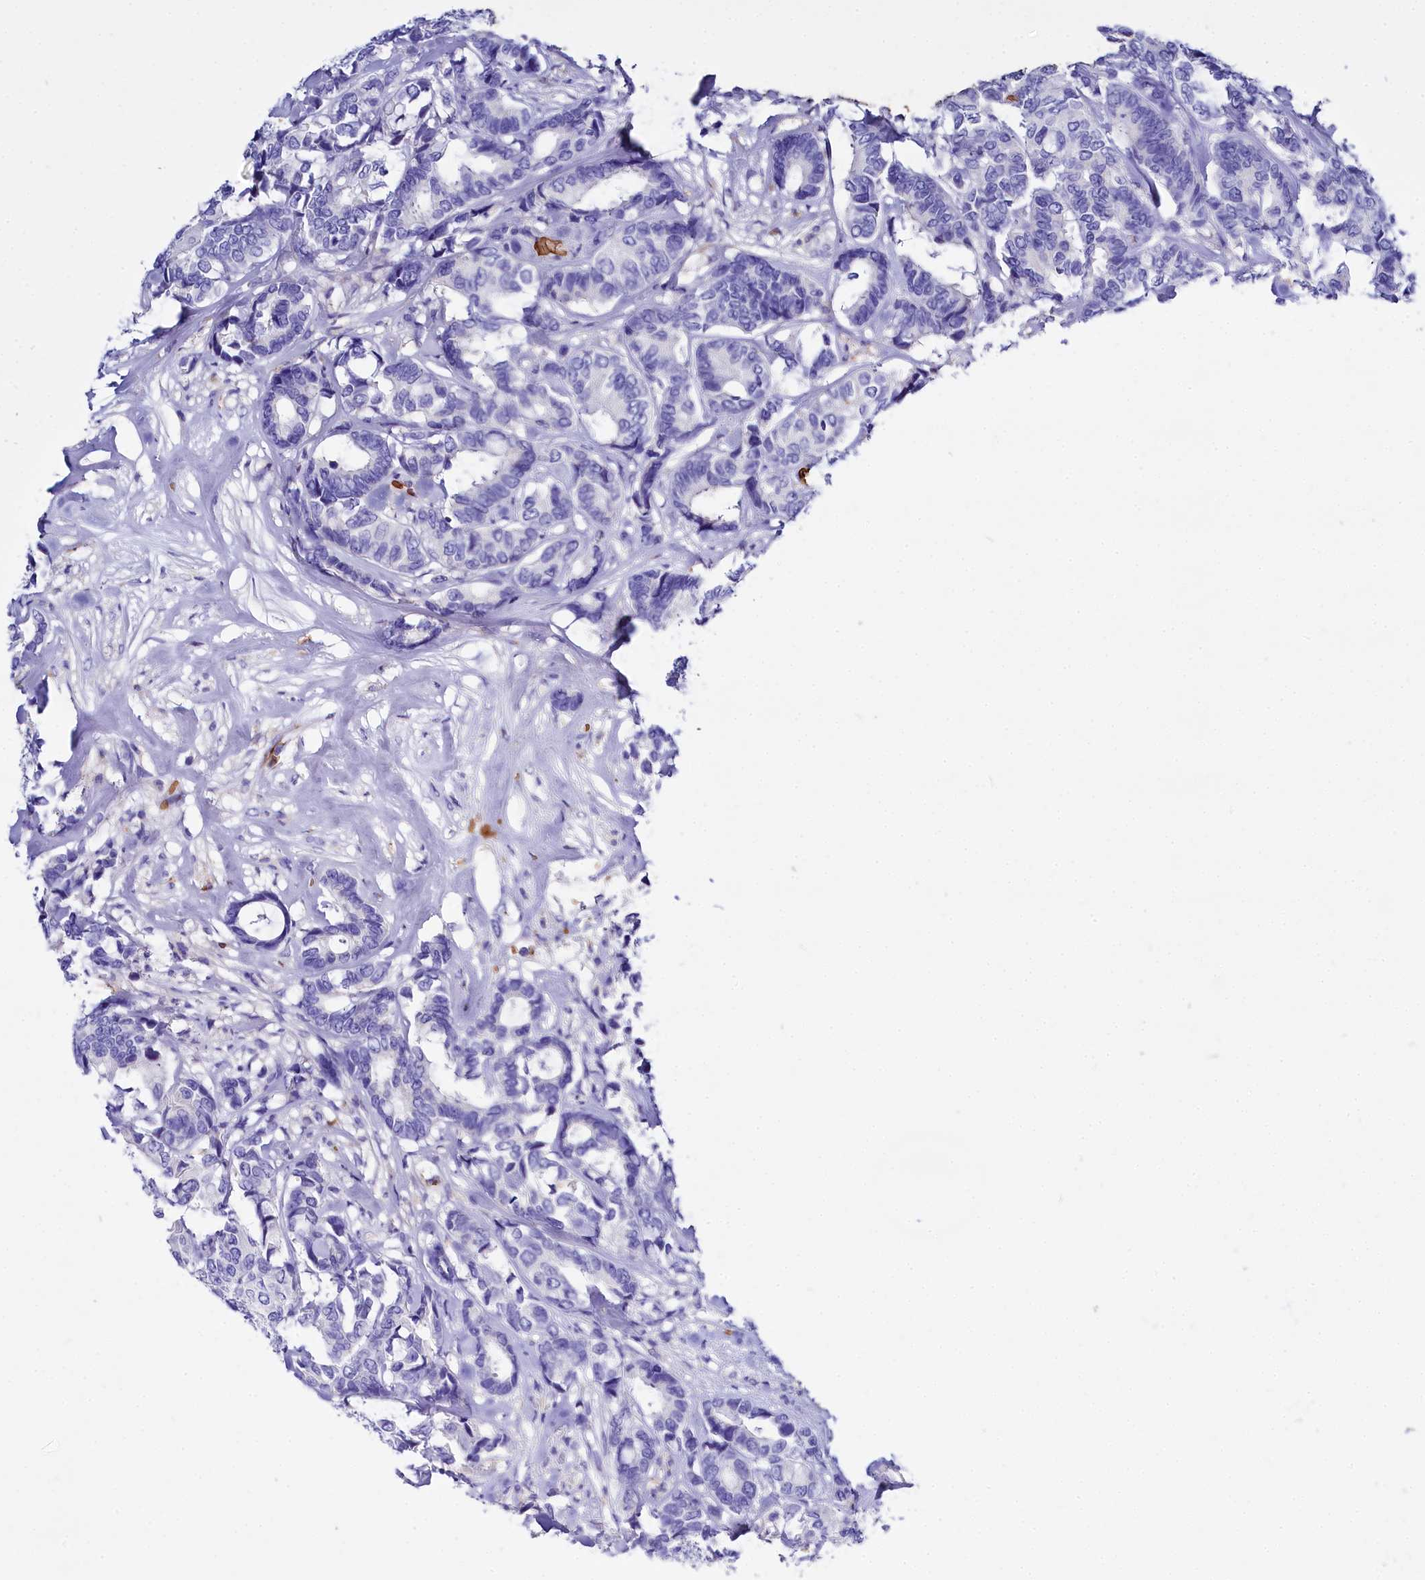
{"staining": {"intensity": "negative", "quantity": "none", "location": "none"}, "tissue": "breast cancer", "cell_type": "Tumor cells", "image_type": "cancer", "snomed": [{"axis": "morphology", "description": "Duct carcinoma"}, {"axis": "topography", "description": "Breast"}], "caption": "Immunohistochemical staining of breast cancer (intraductal carcinoma) reveals no significant staining in tumor cells.", "gene": "RPUSD3", "patient": {"sex": "female", "age": 87}}